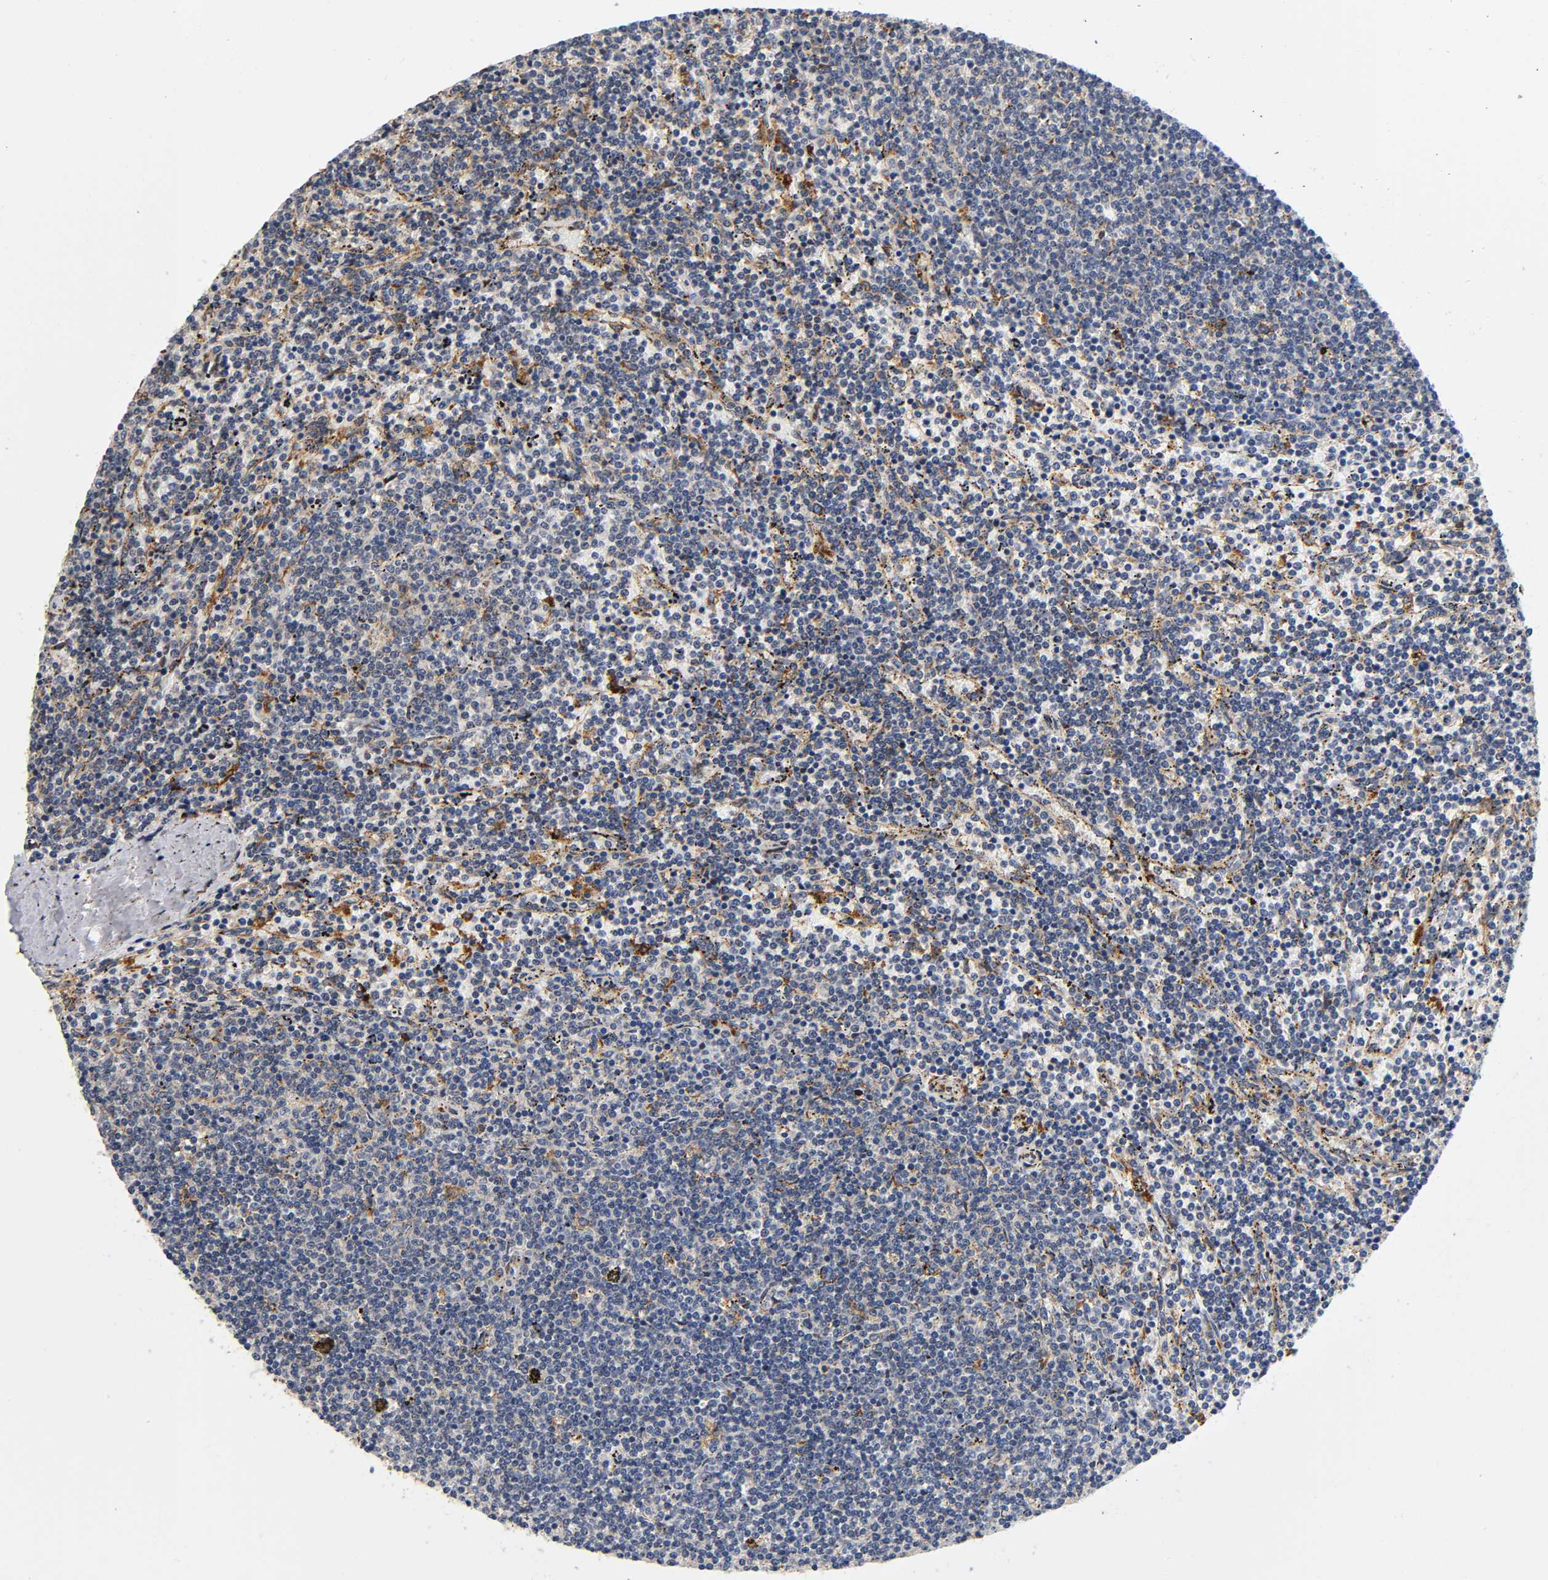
{"staining": {"intensity": "weak", "quantity": "25%-75%", "location": "cytoplasmic/membranous"}, "tissue": "lymphoma", "cell_type": "Tumor cells", "image_type": "cancer", "snomed": [{"axis": "morphology", "description": "Malignant lymphoma, non-Hodgkin's type, Low grade"}, {"axis": "topography", "description": "Spleen"}], "caption": "IHC photomicrograph of neoplastic tissue: human lymphoma stained using IHC exhibits low levels of weak protein expression localized specifically in the cytoplasmic/membranous of tumor cells, appearing as a cytoplasmic/membranous brown color.", "gene": "SOS2", "patient": {"sex": "female", "age": 50}}